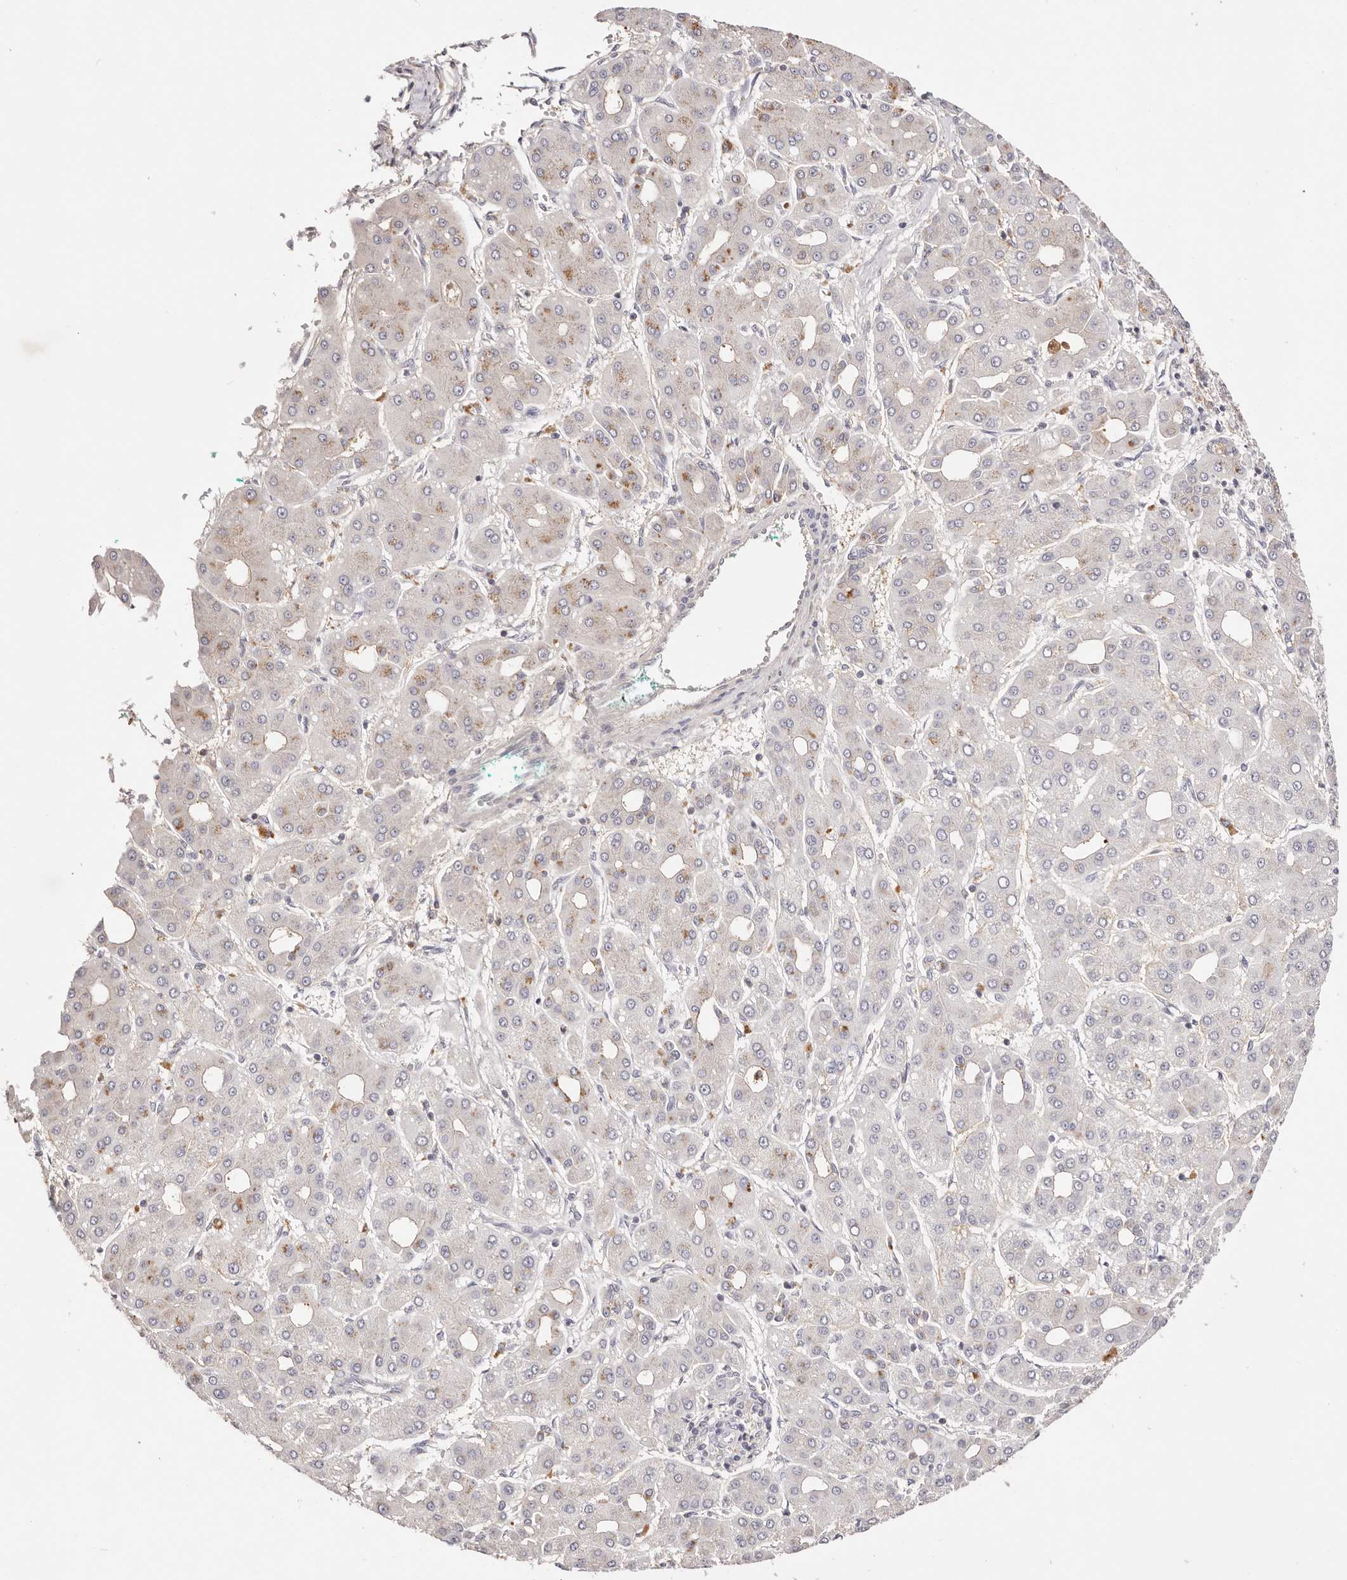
{"staining": {"intensity": "moderate", "quantity": "<25%", "location": "cytoplasmic/membranous"}, "tissue": "liver cancer", "cell_type": "Tumor cells", "image_type": "cancer", "snomed": [{"axis": "morphology", "description": "Carcinoma, Hepatocellular, NOS"}, {"axis": "topography", "description": "Liver"}], "caption": "A high-resolution photomicrograph shows immunohistochemistry staining of hepatocellular carcinoma (liver), which demonstrates moderate cytoplasmic/membranous staining in about <25% of tumor cells.", "gene": "SLC35B2", "patient": {"sex": "male", "age": 65}}